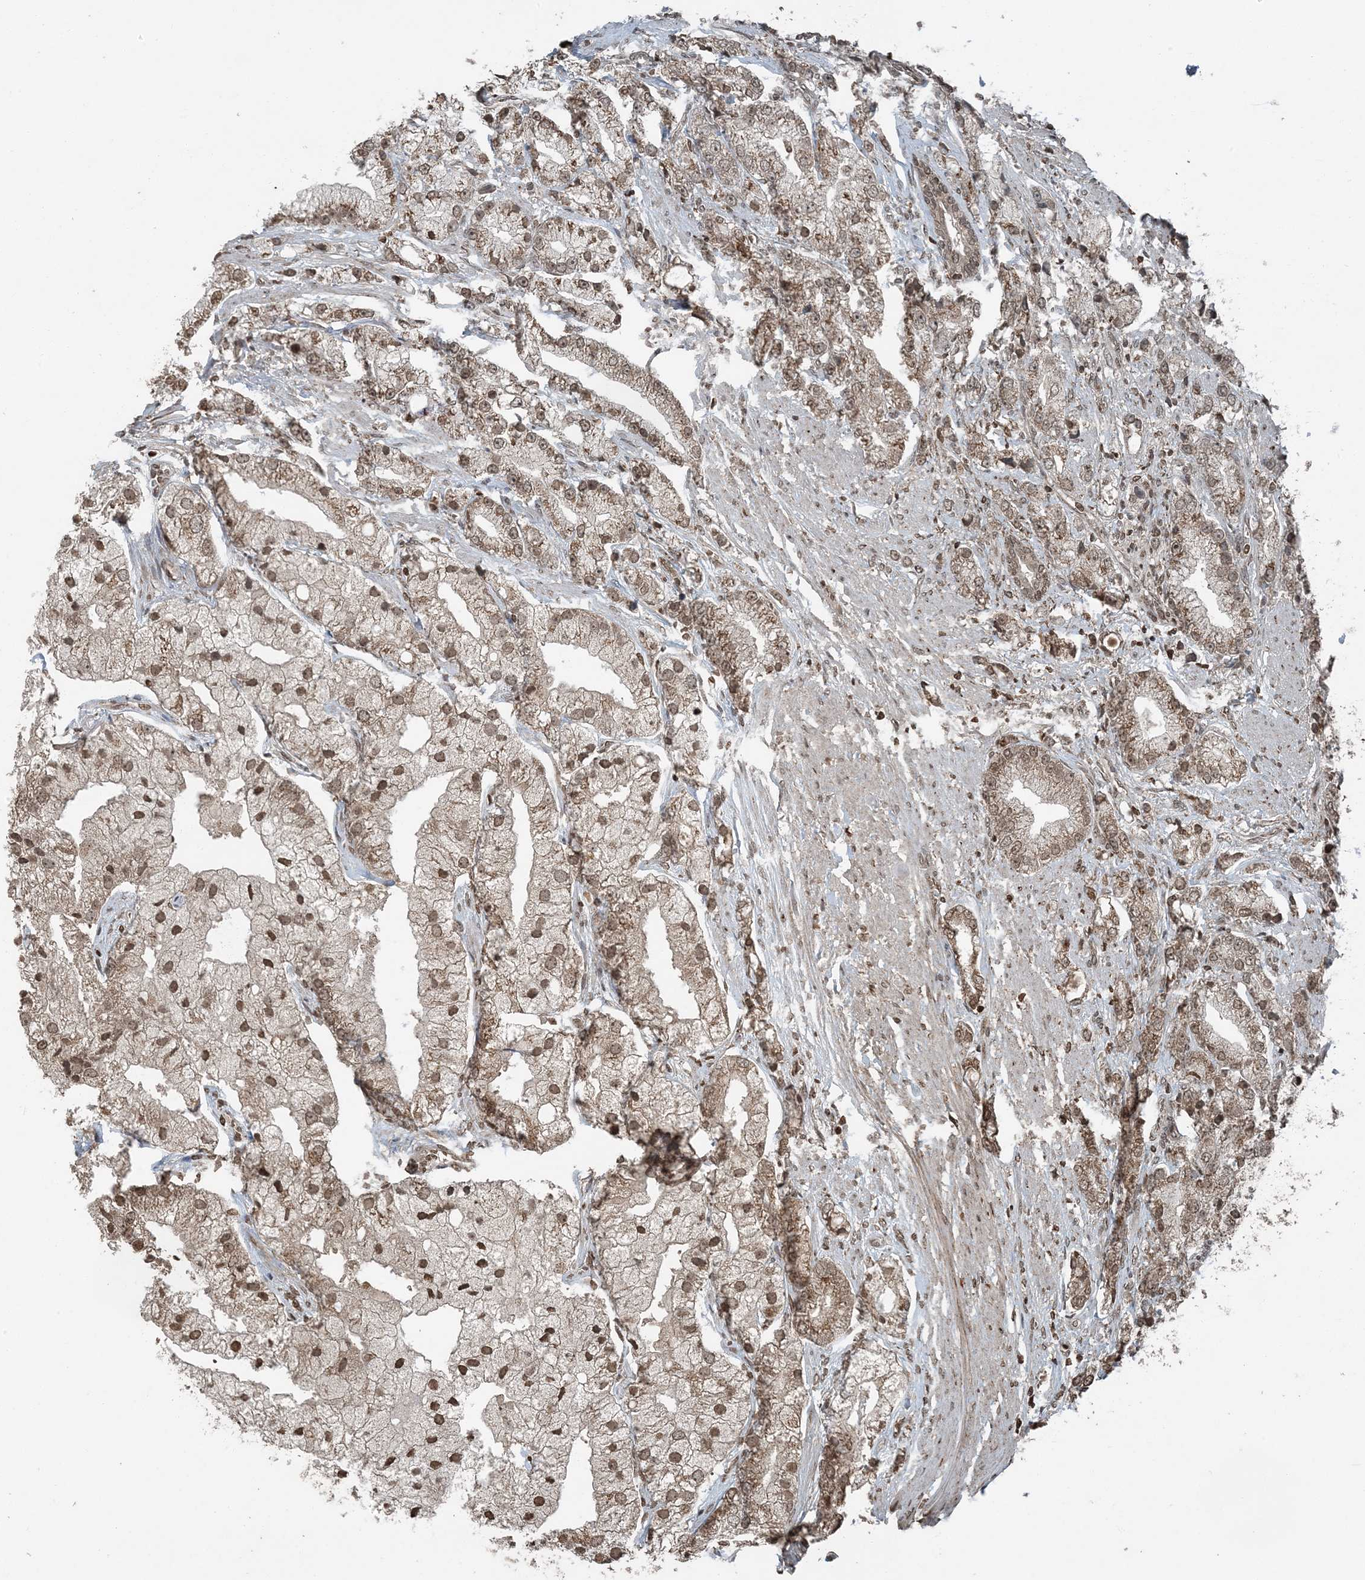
{"staining": {"intensity": "moderate", "quantity": ">75%", "location": "cytoplasmic/membranous,nuclear"}, "tissue": "prostate cancer", "cell_type": "Tumor cells", "image_type": "cancer", "snomed": [{"axis": "morphology", "description": "Adenocarcinoma, High grade"}, {"axis": "topography", "description": "Prostate"}], "caption": "Tumor cells demonstrate medium levels of moderate cytoplasmic/membranous and nuclear staining in approximately >75% of cells in high-grade adenocarcinoma (prostate).", "gene": "ZFAND2B", "patient": {"sex": "male", "age": 50}}